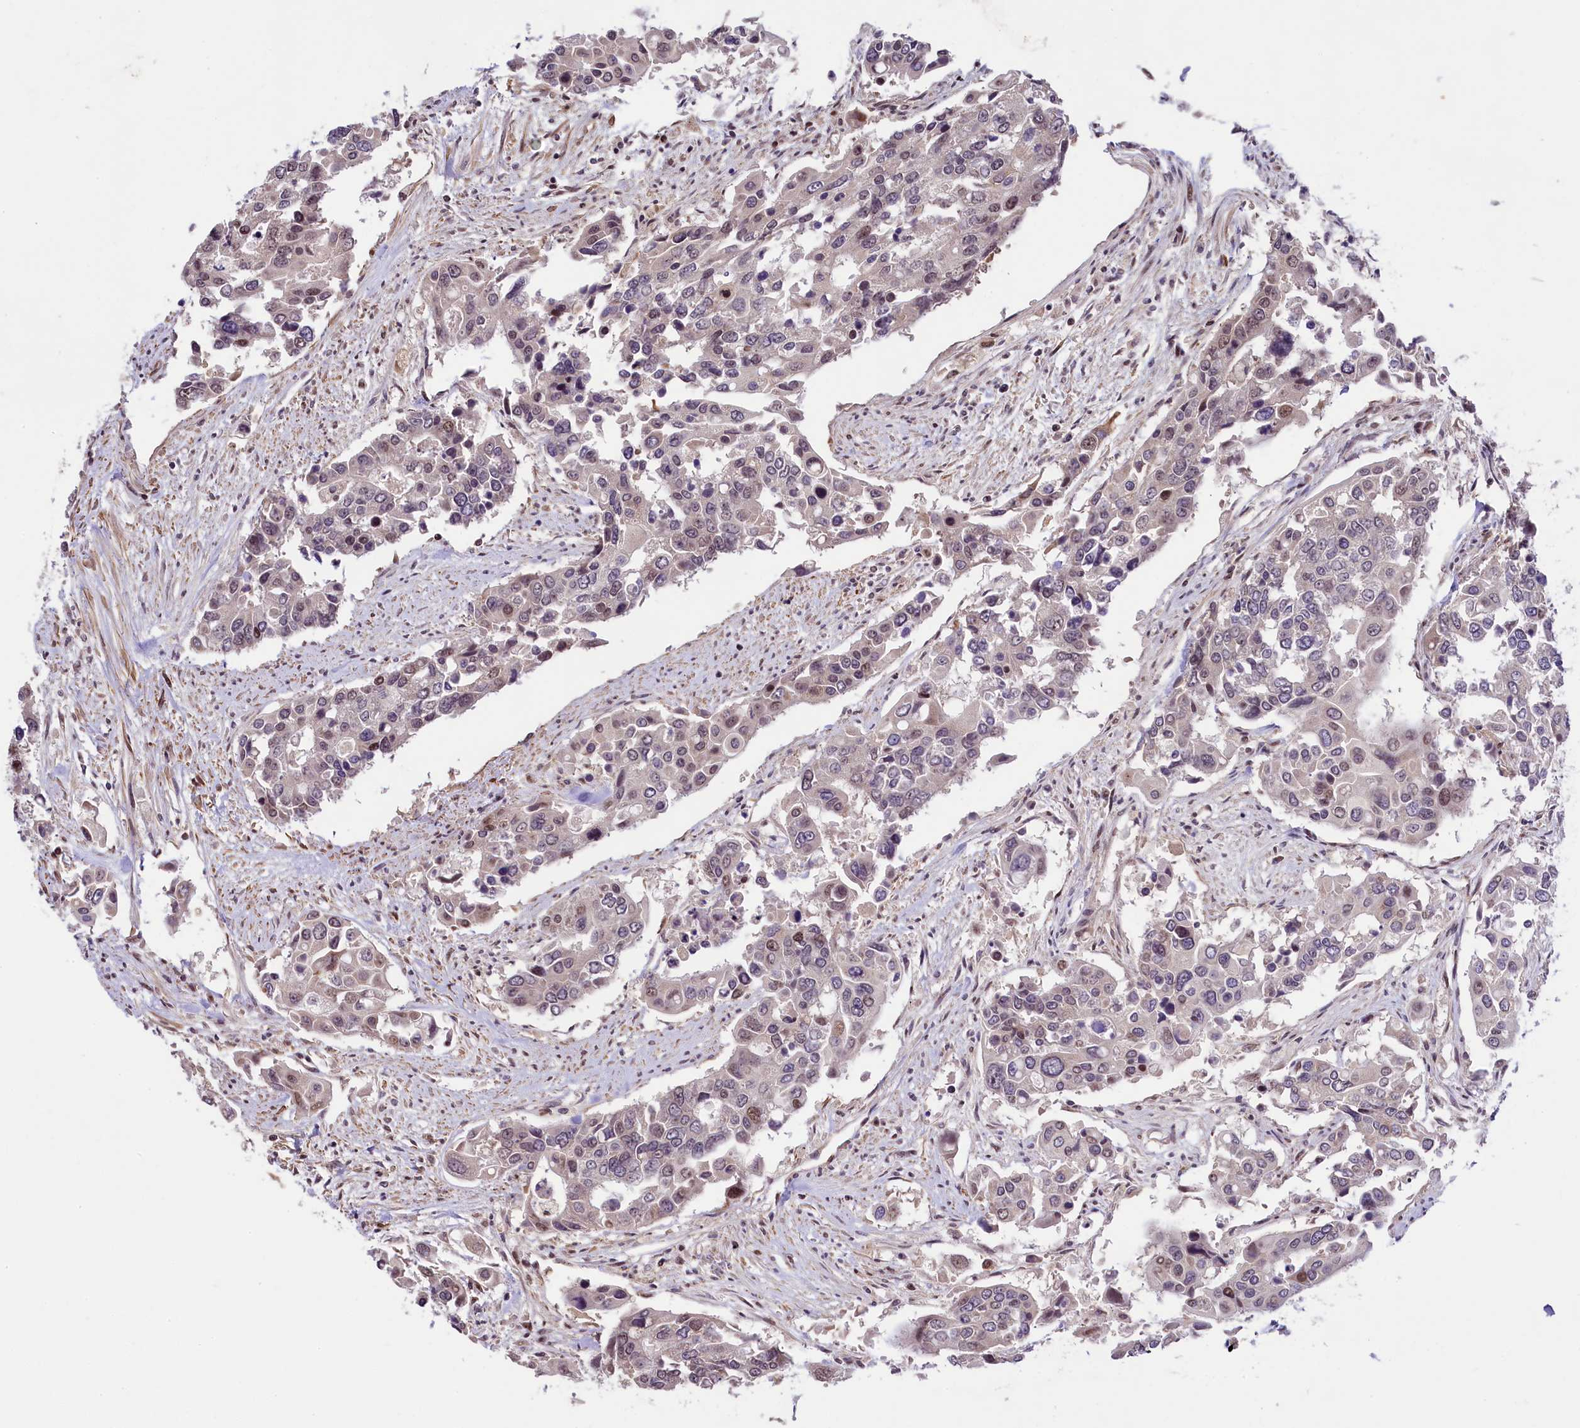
{"staining": {"intensity": "weak", "quantity": "<25%", "location": "cytoplasmic/membranous,nuclear"}, "tissue": "colorectal cancer", "cell_type": "Tumor cells", "image_type": "cancer", "snomed": [{"axis": "morphology", "description": "Adenocarcinoma, NOS"}, {"axis": "topography", "description": "Colon"}], "caption": "Adenocarcinoma (colorectal) was stained to show a protein in brown. There is no significant expression in tumor cells.", "gene": "RBBP8", "patient": {"sex": "male", "age": 77}}